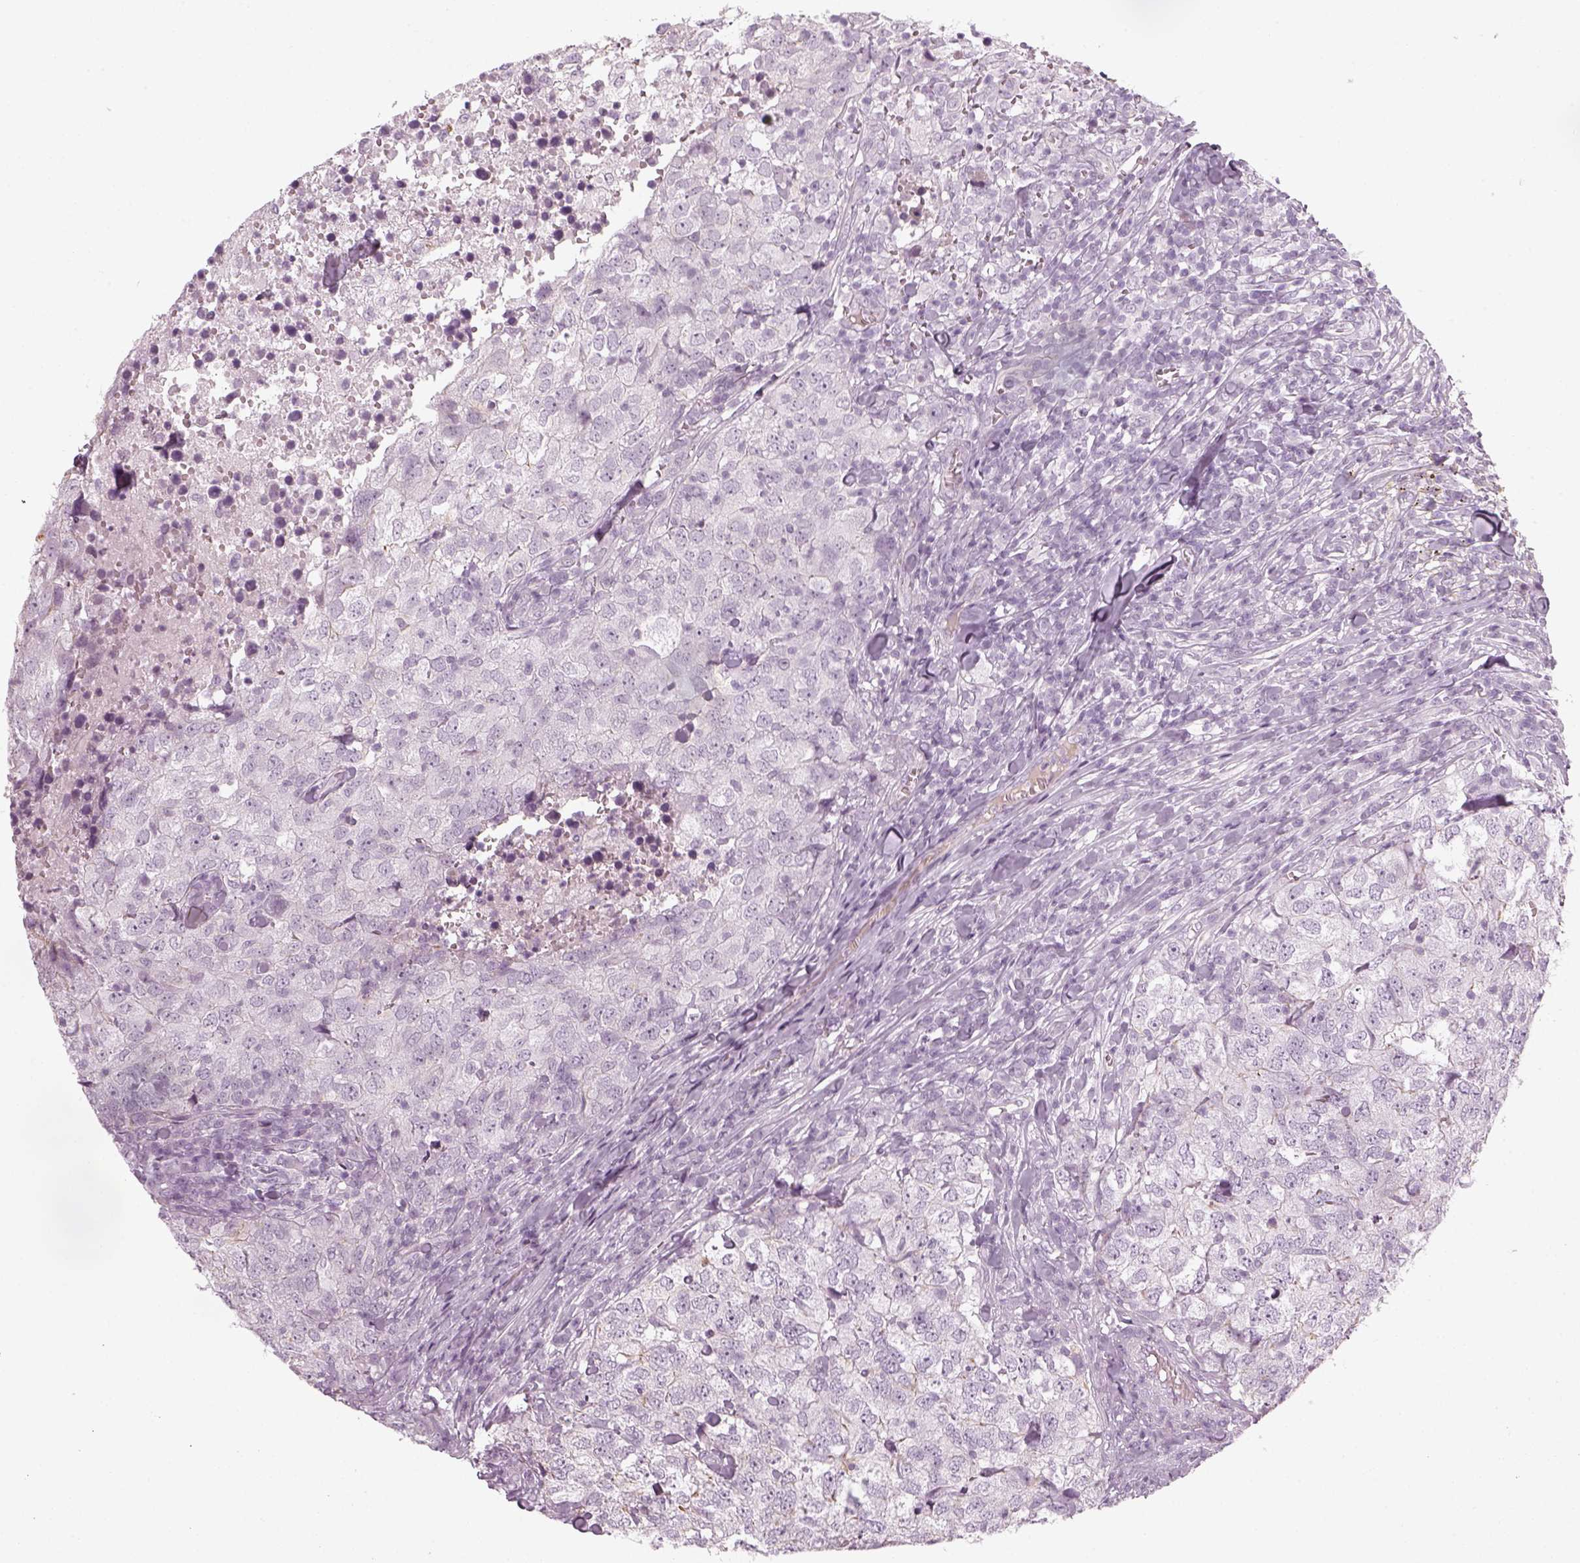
{"staining": {"intensity": "negative", "quantity": "none", "location": "none"}, "tissue": "breast cancer", "cell_type": "Tumor cells", "image_type": "cancer", "snomed": [{"axis": "morphology", "description": "Duct carcinoma"}, {"axis": "topography", "description": "Breast"}], "caption": "Immunohistochemistry (IHC) of human breast cancer shows no positivity in tumor cells.", "gene": "GAS2L2", "patient": {"sex": "female", "age": 30}}